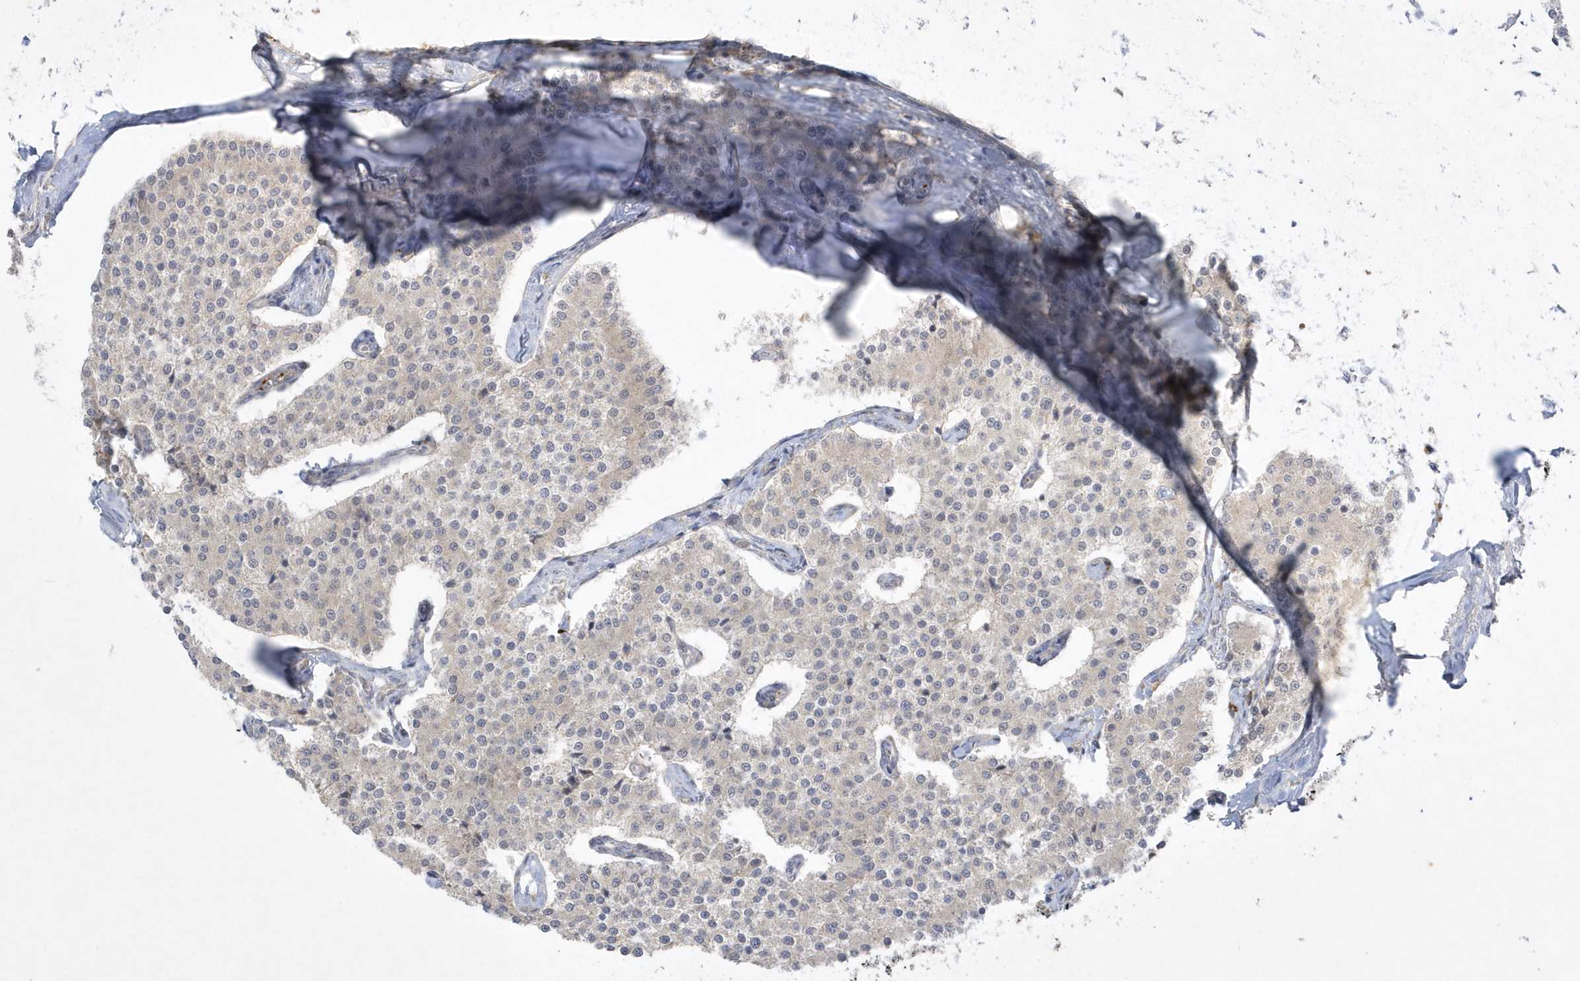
{"staining": {"intensity": "negative", "quantity": "none", "location": "none"}, "tissue": "carcinoid", "cell_type": "Tumor cells", "image_type": "cancer", "snomed": [{"axis": "morphology", "description": "Carcinoid, malignant, NOS"}, {"axis": "topography", "description": "Colon"}], "caption": "The micrograph displays no staining of tumor cells in carcinoid. (Brightfield microscopy of DAB (3,3'-diaminobenzidine) immunohistochemistry (IHC) at high magnification).", "gene": "NAF1", "patient": {"sex": "female", "age": 52}}